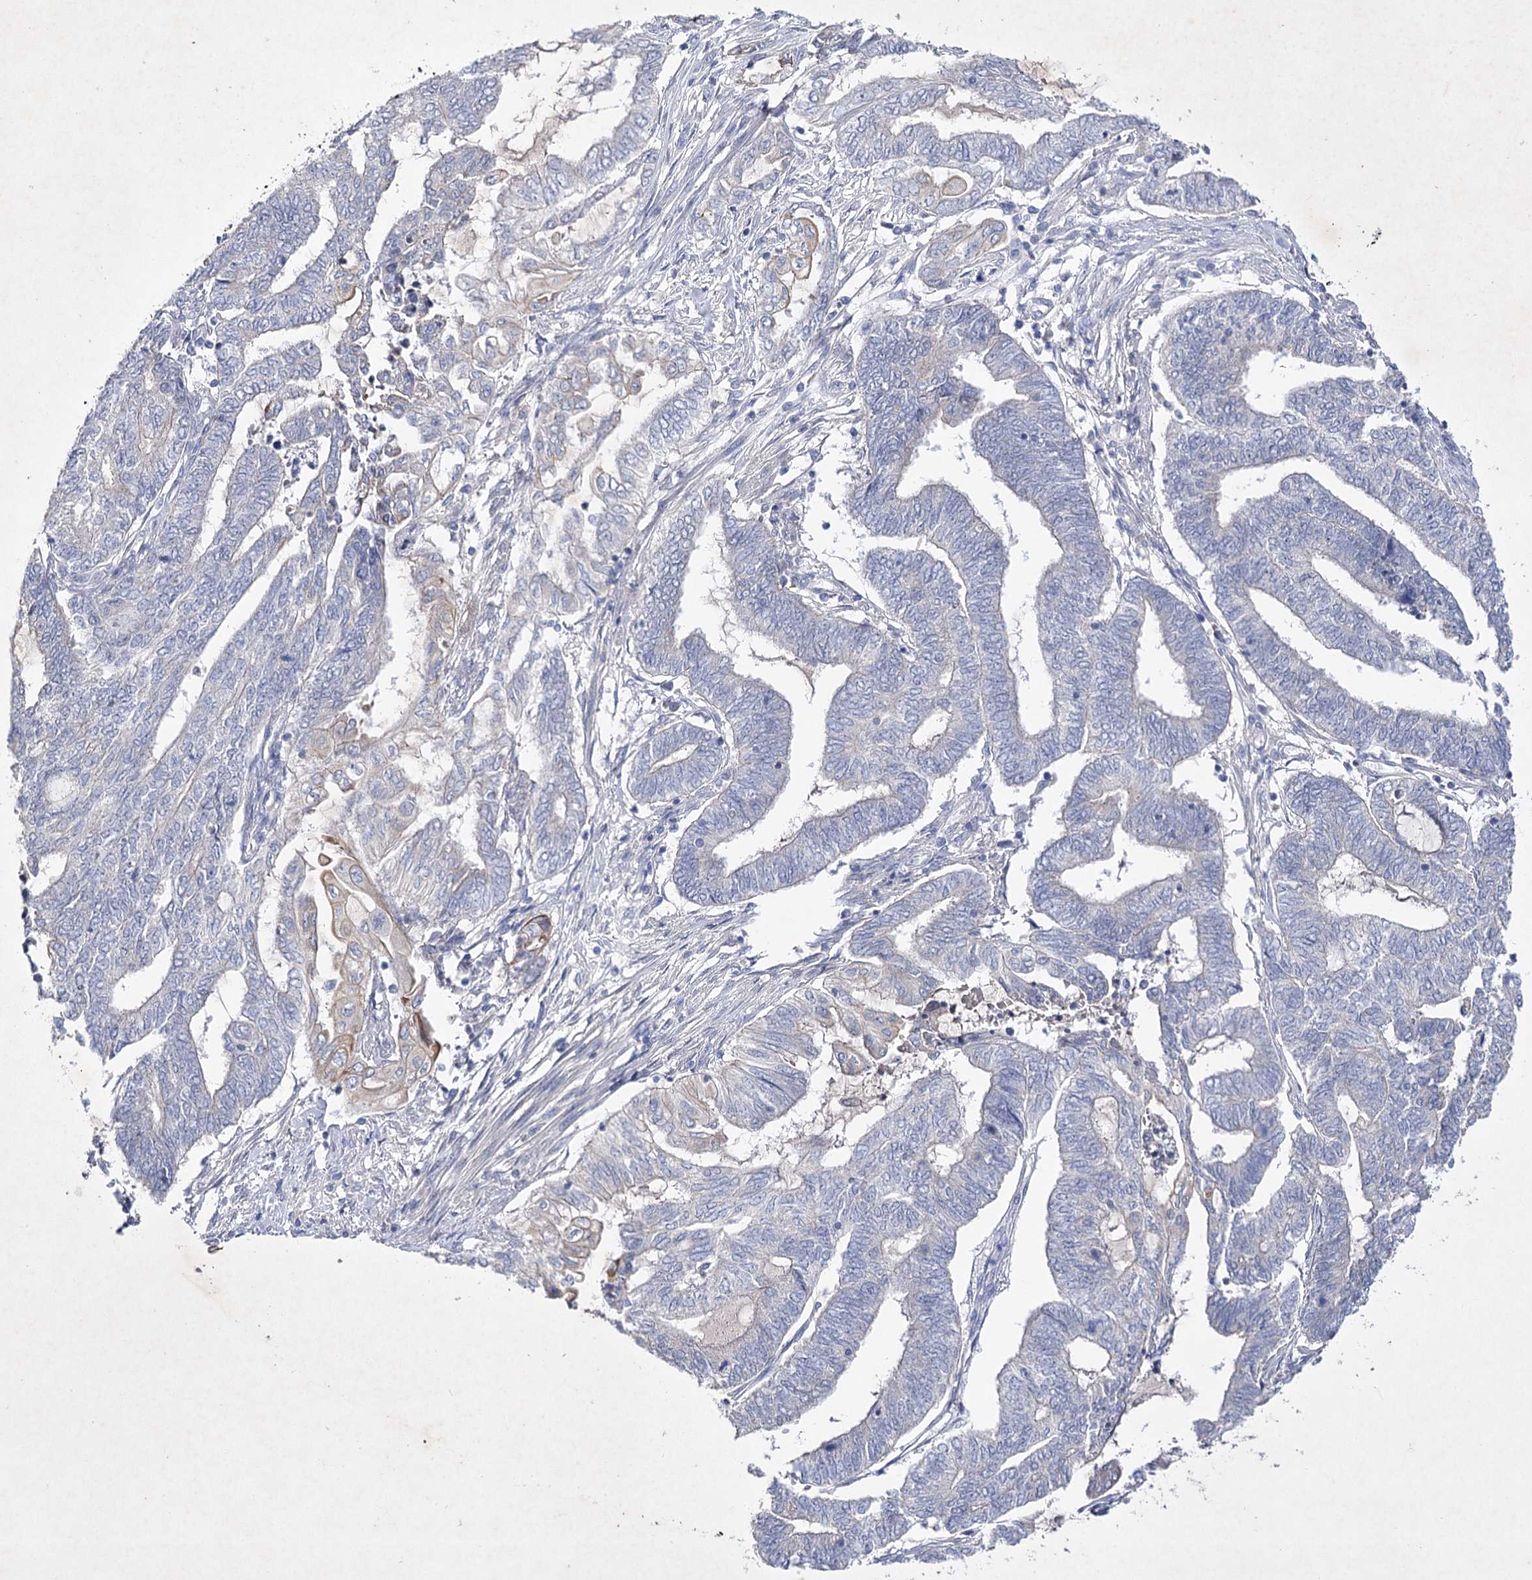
{"staining": {"intensity": "negative", "quantity": "none", "location": "none"}, "tissue": "endometrial cancer", "cell_type": "Tumor cells", "image_type": "cancer", "snomed": [{"axis": "morphology", "description": "Adenocarcinoma, NOS"}, {"axis": "topography", "description": "Uterus"}, {"axis": "topography", "description": "Endometrium"}], "caption": "IHC micrograph of human endometrial cancer stained for a protein (brown), which reveals no positivity in tumor cells.", "gene": "COX15", "patient": {"sex": "female", "age": 70}}